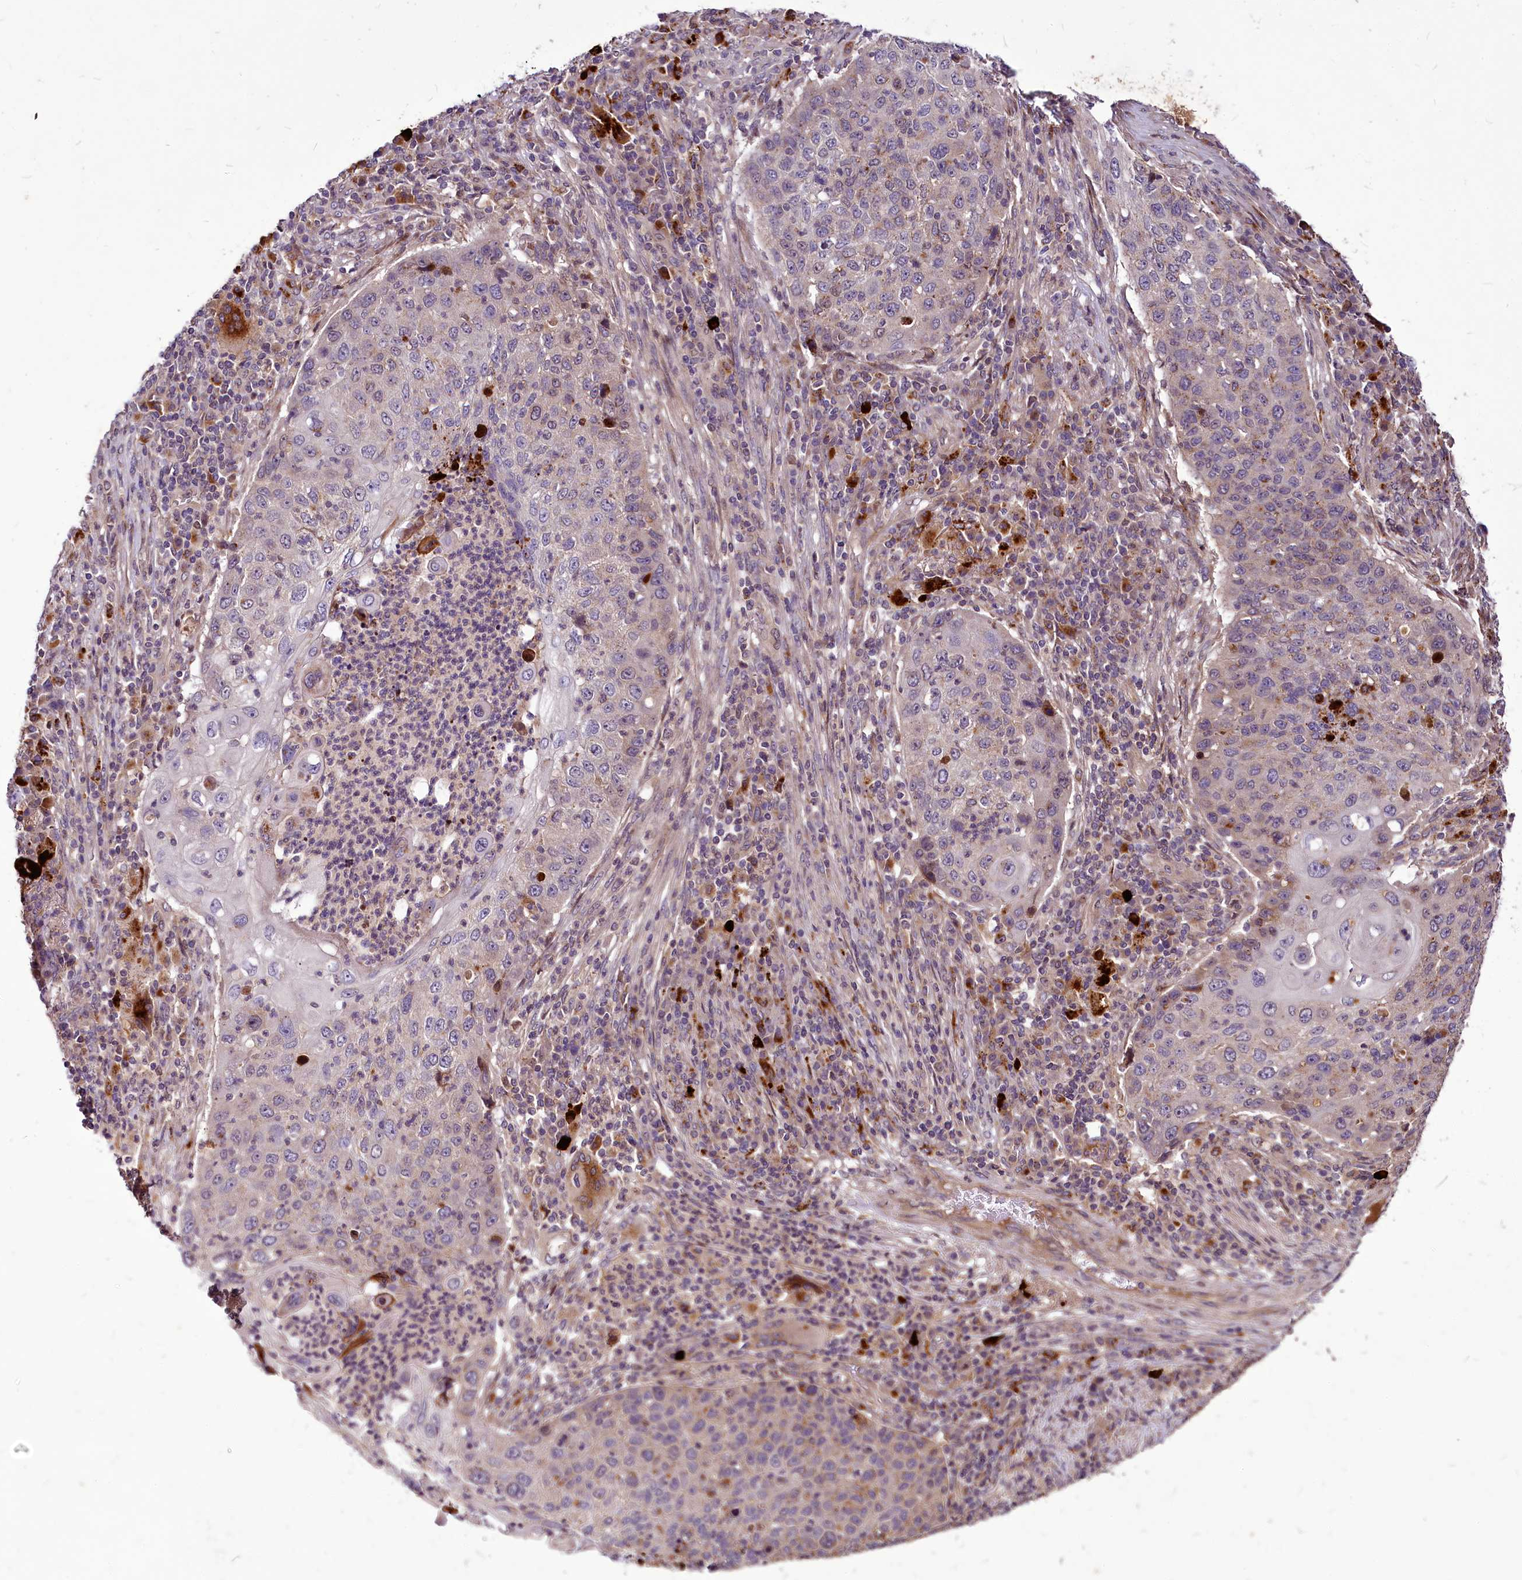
{"staining": {"intensity": "negative", "quantity": "none", "location": "none"}, "tissue": "lung cancer", "cell_type": "Tumor cells", "image_type": "cancer", "snomed": [{"axis": "morphology", "description": "Squamous cell carcinoma, NOS"}, {"axis": "topography", "description": "Lung"}], "caption": "Squamous cell carcinoma (lung) was stained to show a protein in brown. There is no significant expression in tumor cells.", "gene": "C11orf86", "patient": {"sex": "female", "age": 63}}